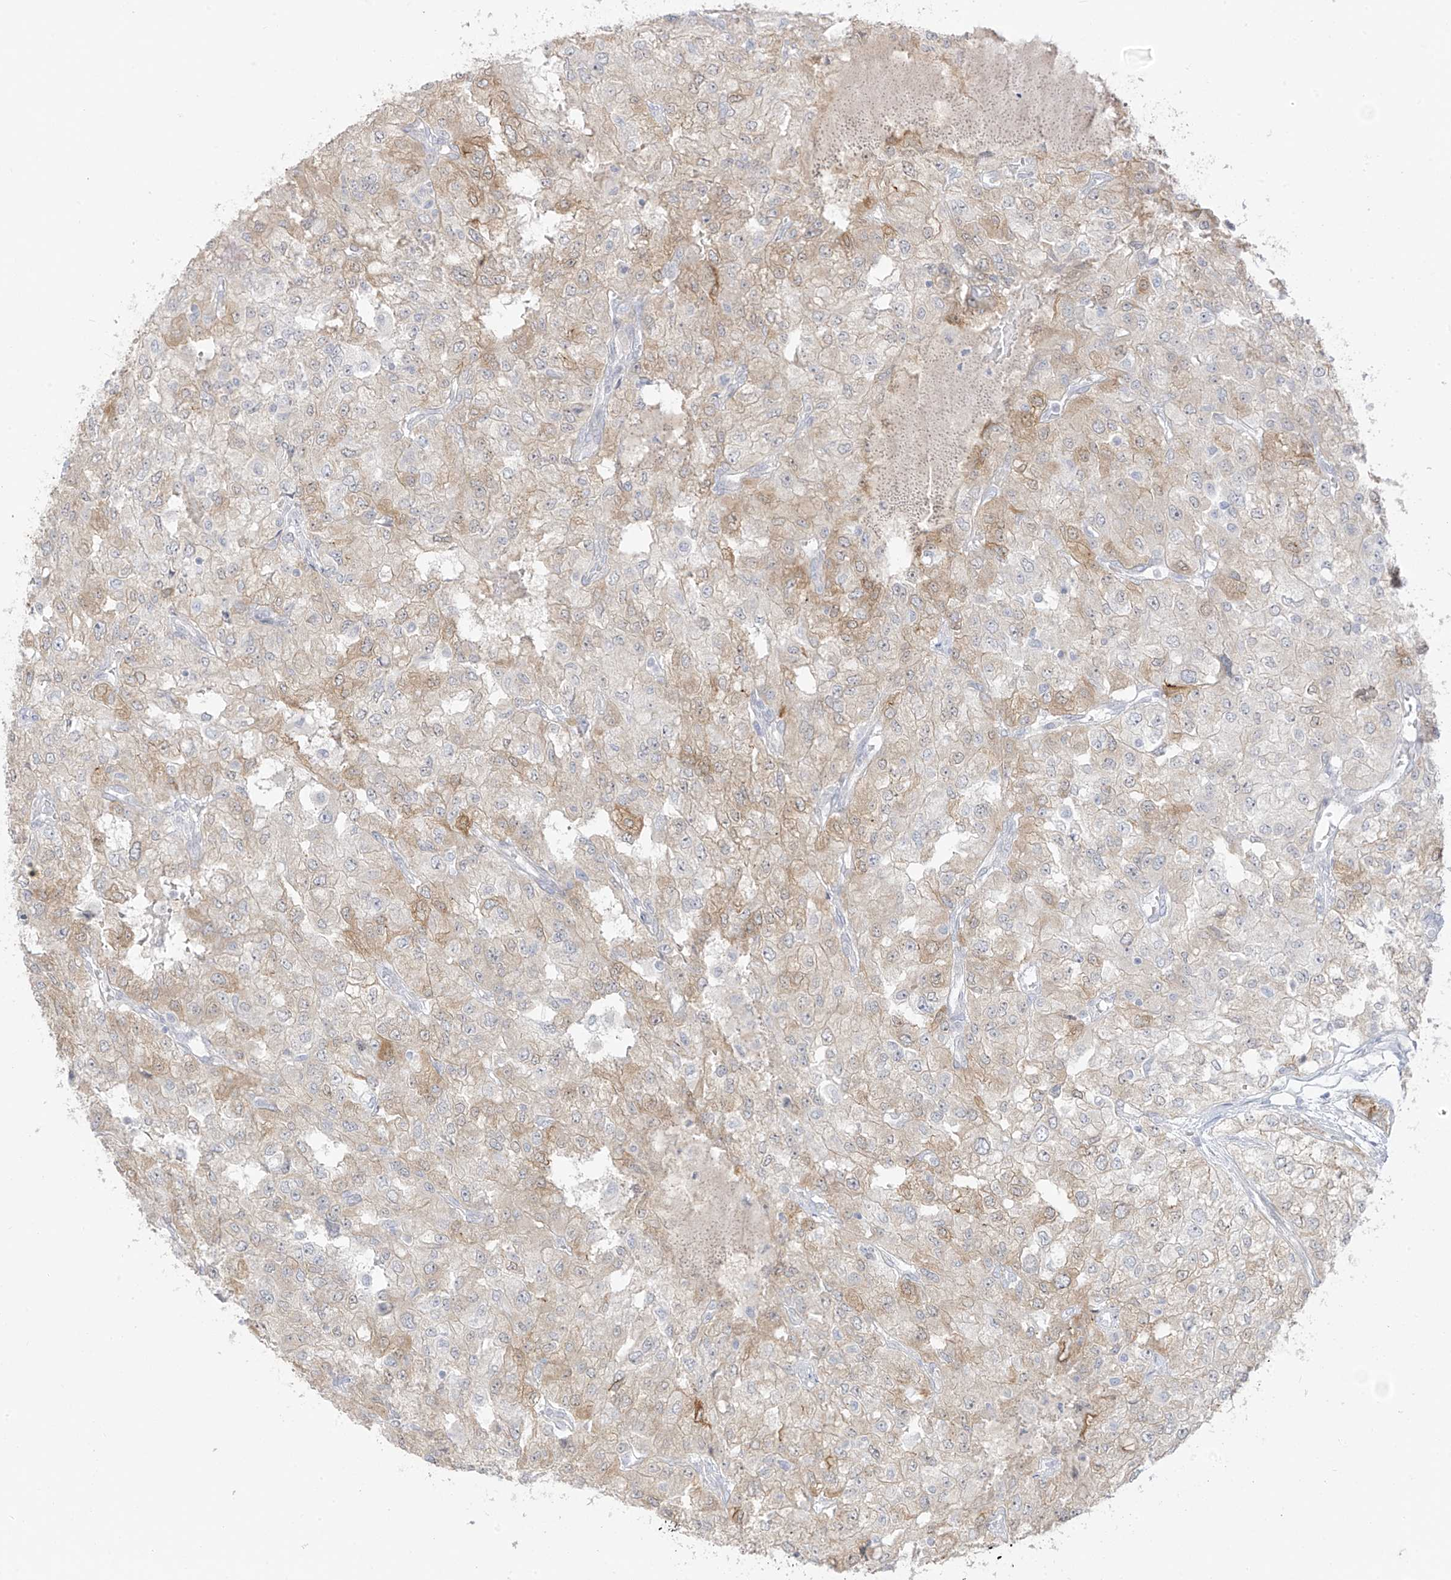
{"staining": {"intensity": "weak", "quantity": "25%-75%", "location": "cytoplasmic/membranous"}, "tissue": "renal cancer", "cell_type": "Tumor cells", "image_type": "cancer", "snomed": [{"axis": "morphology", "description": "Adenocarcinoma, NOS"}, {"axis": "topography", "description": "Kidney"}], "caption": "High-power microscopy captured an IHC photomicrograph of renal cancer (adenocarcinoma), revealing weak cytoplasmic/membranous positivity in about 25%-75% of tumor cells. Nuclei are stained in blue.", "gene": "DCDC2", "patient": {"sex": "female", "age": 54}}